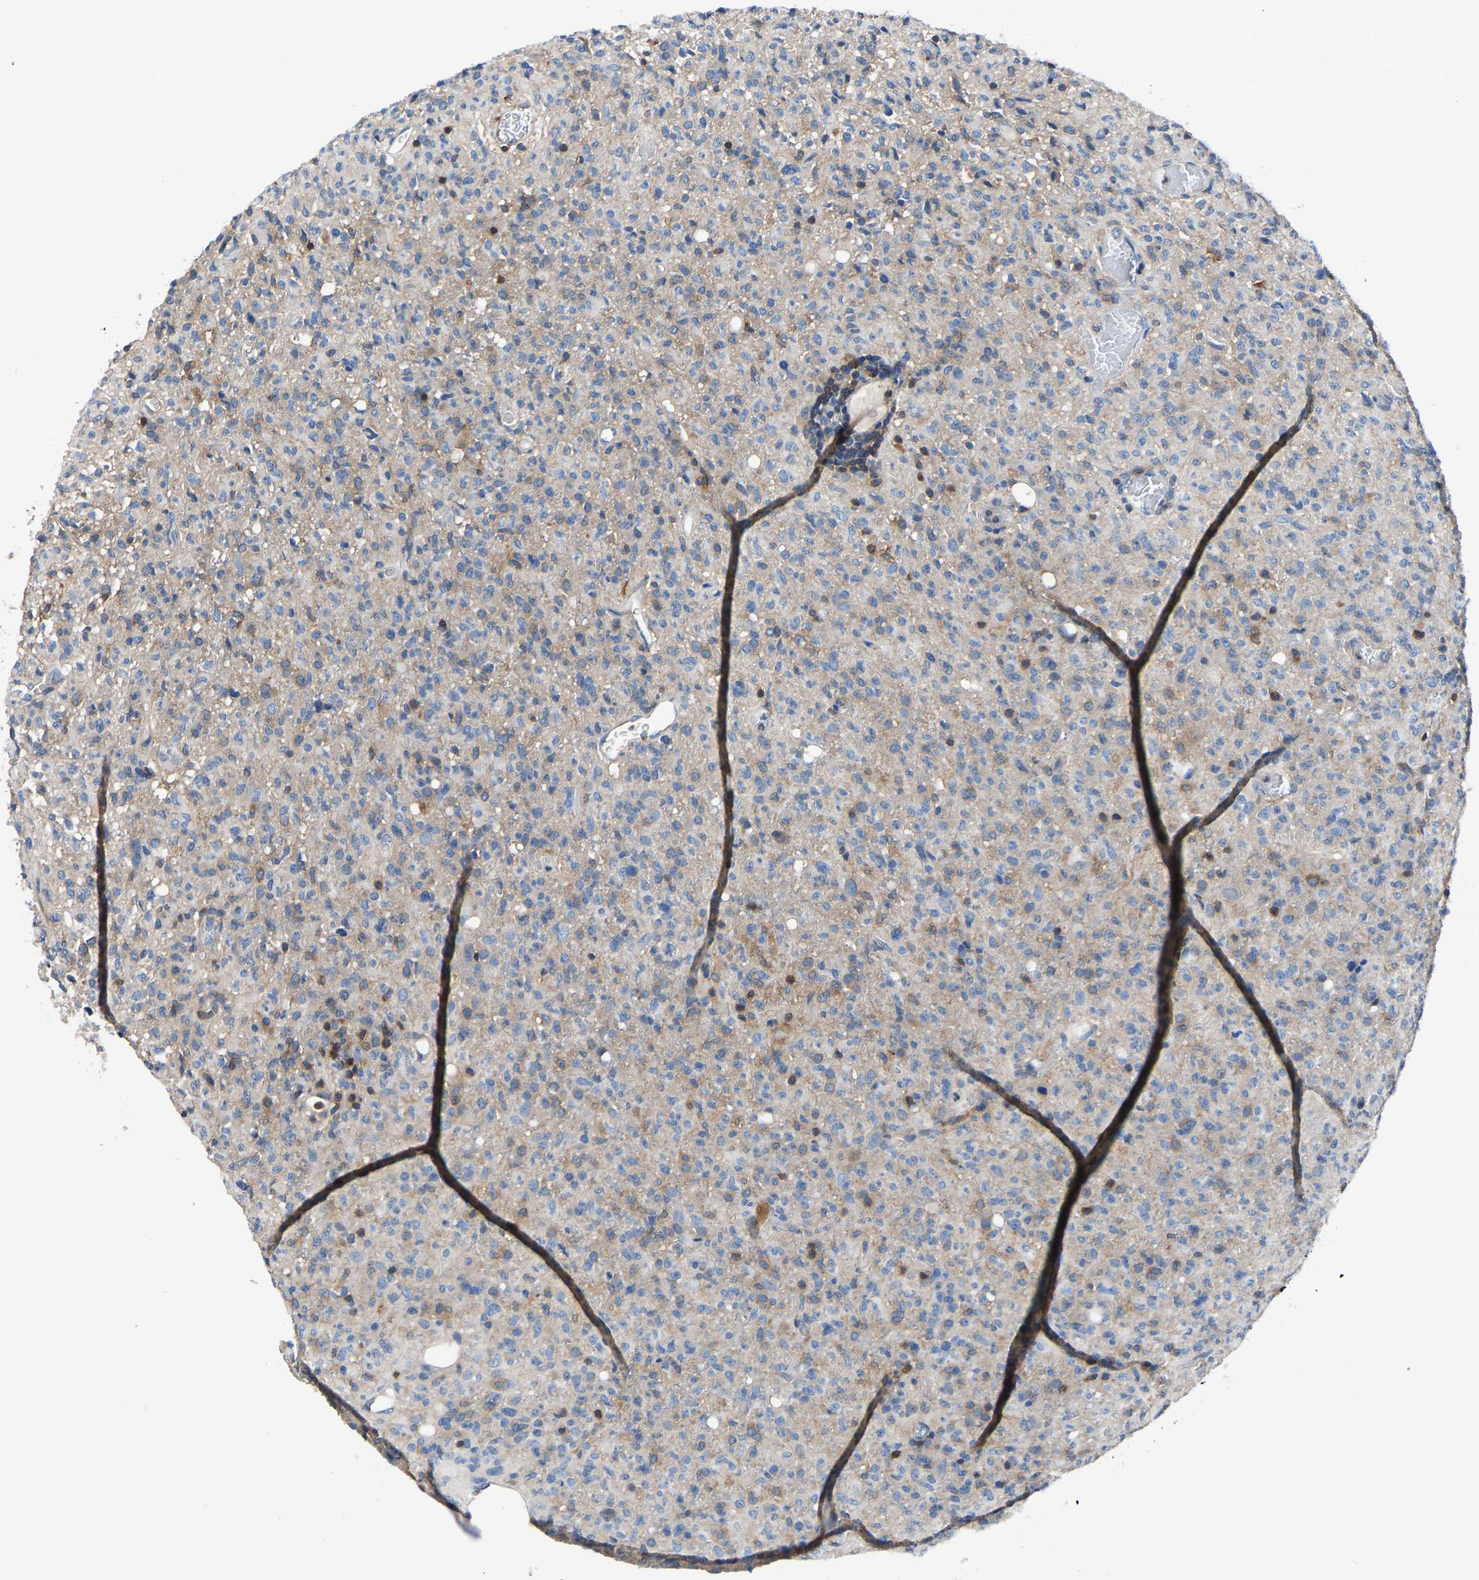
{"staining": {"intensity": "moderate", "quantity": "<25%", "location": "cytoplasmic/membranous"}, "tissue": "glioma", "cell_type": "Tumor cells", "image_type": "cancer", "snomed": [{"axis": "morphology", "description": "Glioma, malignant, High grade"}, {"axis": "topography", "description": "Brain"}], "caption": "Brown immunohistochemical staining in human glioma reveals moderate cytoplasmic/membranous staining in approximately <25% of tumor cells. (DAB = brown stain, brightfield microscopy at high magnification).", "gene": "PRKAR1A", "patient": {"sex": "female", "age": 57}}